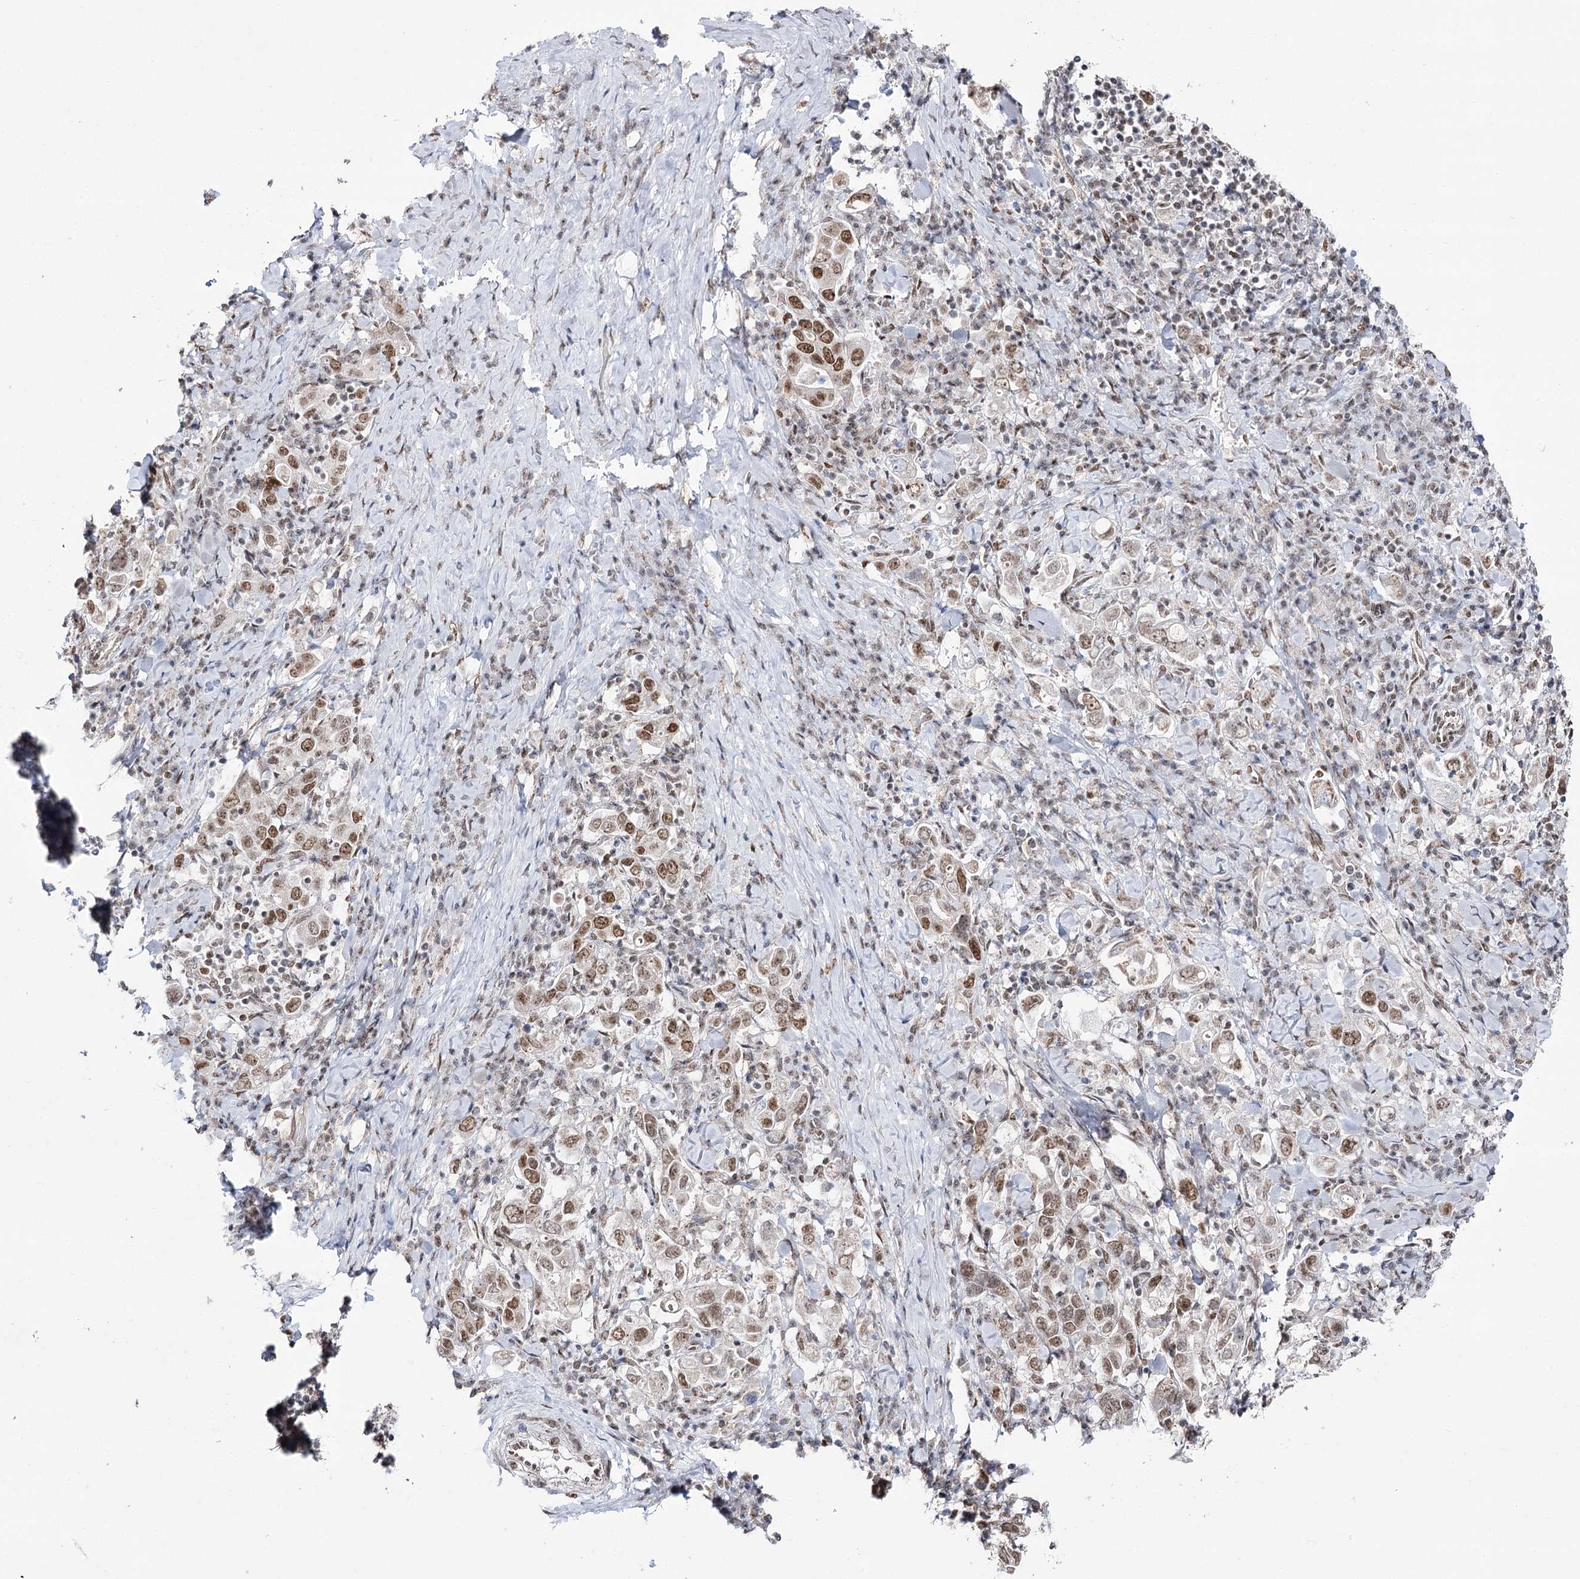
{"staining": {"intensity": "moderate", "quantity": ">75%", "location": "nuclear"}, "tissue": "stomach cancer", "cell_type": "Tumor cells", "image_type": "cancer", "snomed": [{"axis": "morphology", "description": "Adenocarcinoma, NOS"}, {"axis": "topography", "description": "Stomach, upper"}], "caption": "Adenocarcinoma (stomach) stained with immunohistochemistry displays moderate nuclear positivity in about >75% of tumor cells.", "gene": "VGLL4", "patient": {"sex": "male", "age": 62}}